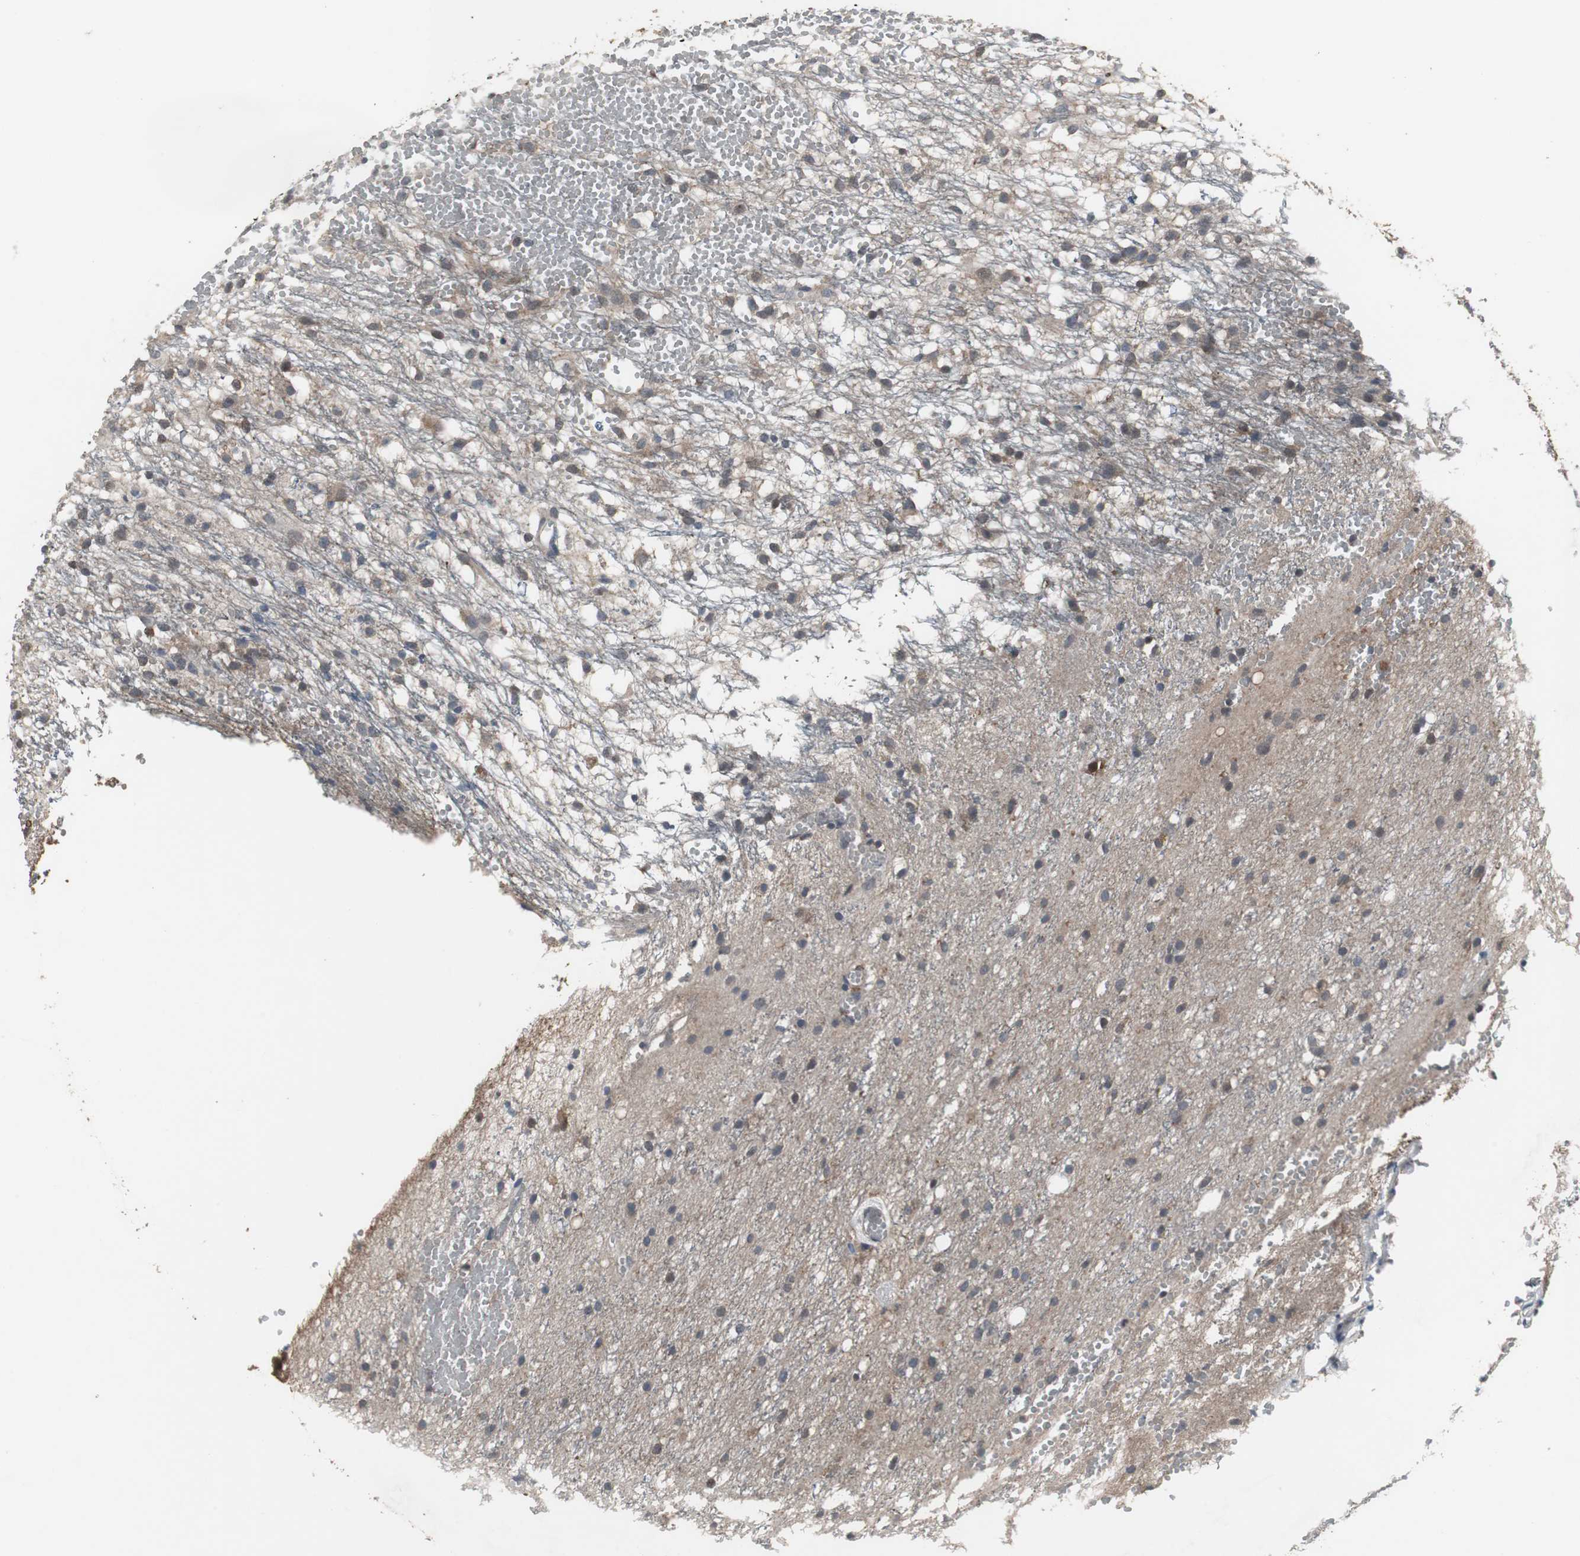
{"staining": {"intensity": "weak", "quantity": "25%-75%", "location": "cytoplasmic/membranous,nuclear"}, "tissue": "glioma", "cell_type": "Tumor cells", "image_type": "cancer", "snomed": [{"axis": "morphology", "description": "Glioma, malignant, High grade"}, {"axis": "topography", "description": "Brain"}], "caption": "This is a micrograph of immunohistochemistry (IHC) staining of glioma, which shows weak expression in the cytoplasmic/membranous and nuclear of tumor cells.", "gene": "ZSCAN22", "patient": {"sex": "female", "age": 59}}